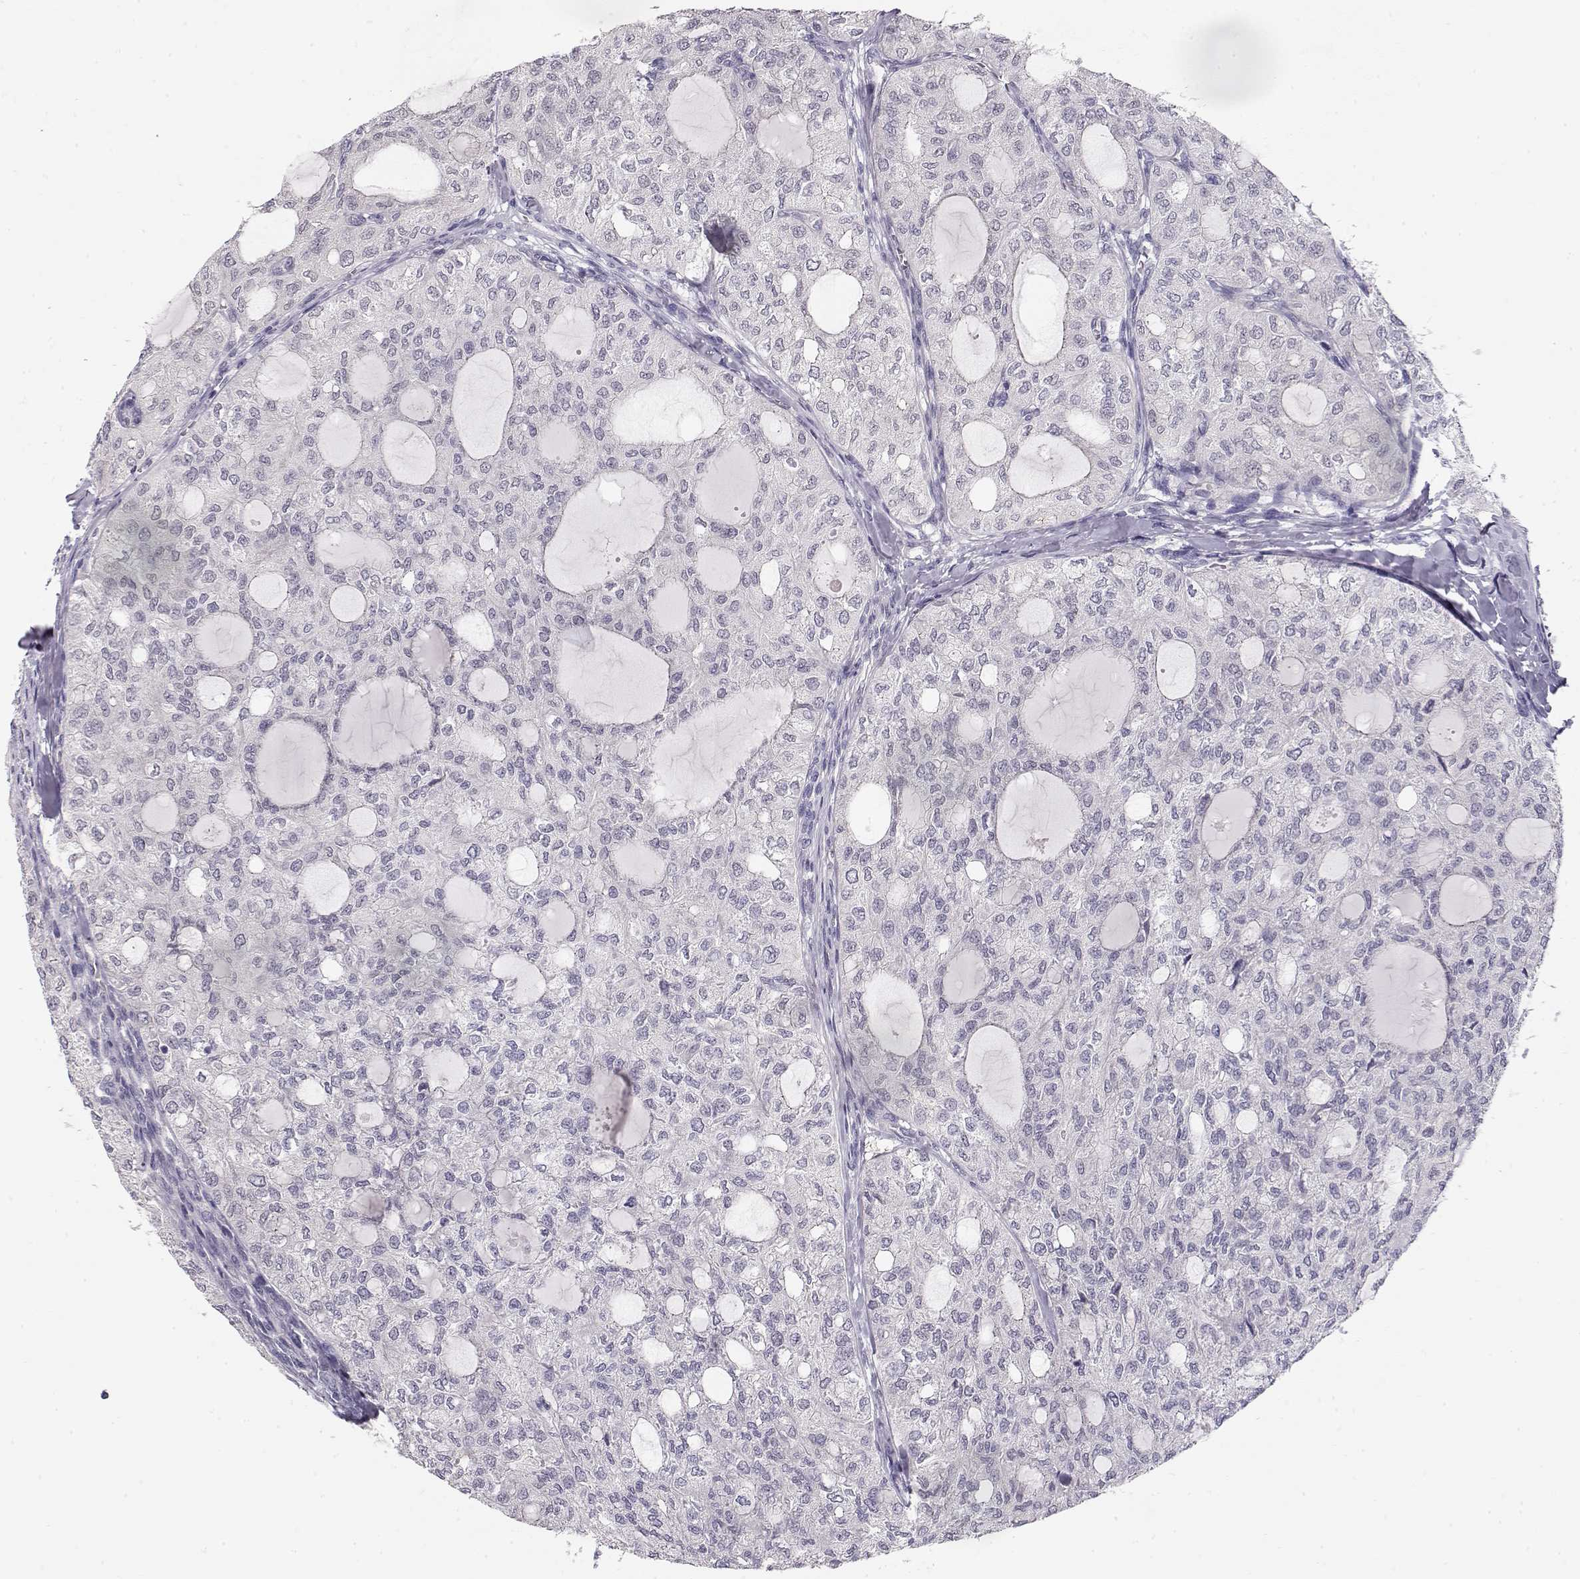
{"staining": {"intensity": "negative", "quantity": "none", "location": "none"}, "tissue": "thyroid cancer", "cell_type": "Tumor cells", "image_type": "cancer", "snomed": [{"axis": "morphology", "description": "Follicular adenoma carcinoma, NOS"}, {"axis": "topography", "description": "Thyroid gland"}], "caption": "Protein analysis of thyroid follicular adenoma carcinoma exhibits no significant staining in tumor cells. The staining was performed using DAB (3,3'-diaminobenzidine) to visualize the protein expression in brown, while the nuclei were stained in blue with hematoxylin (Magnification: 20x).", "gene": "TTC26", "patient": {"sex": "male", "age": 75}}